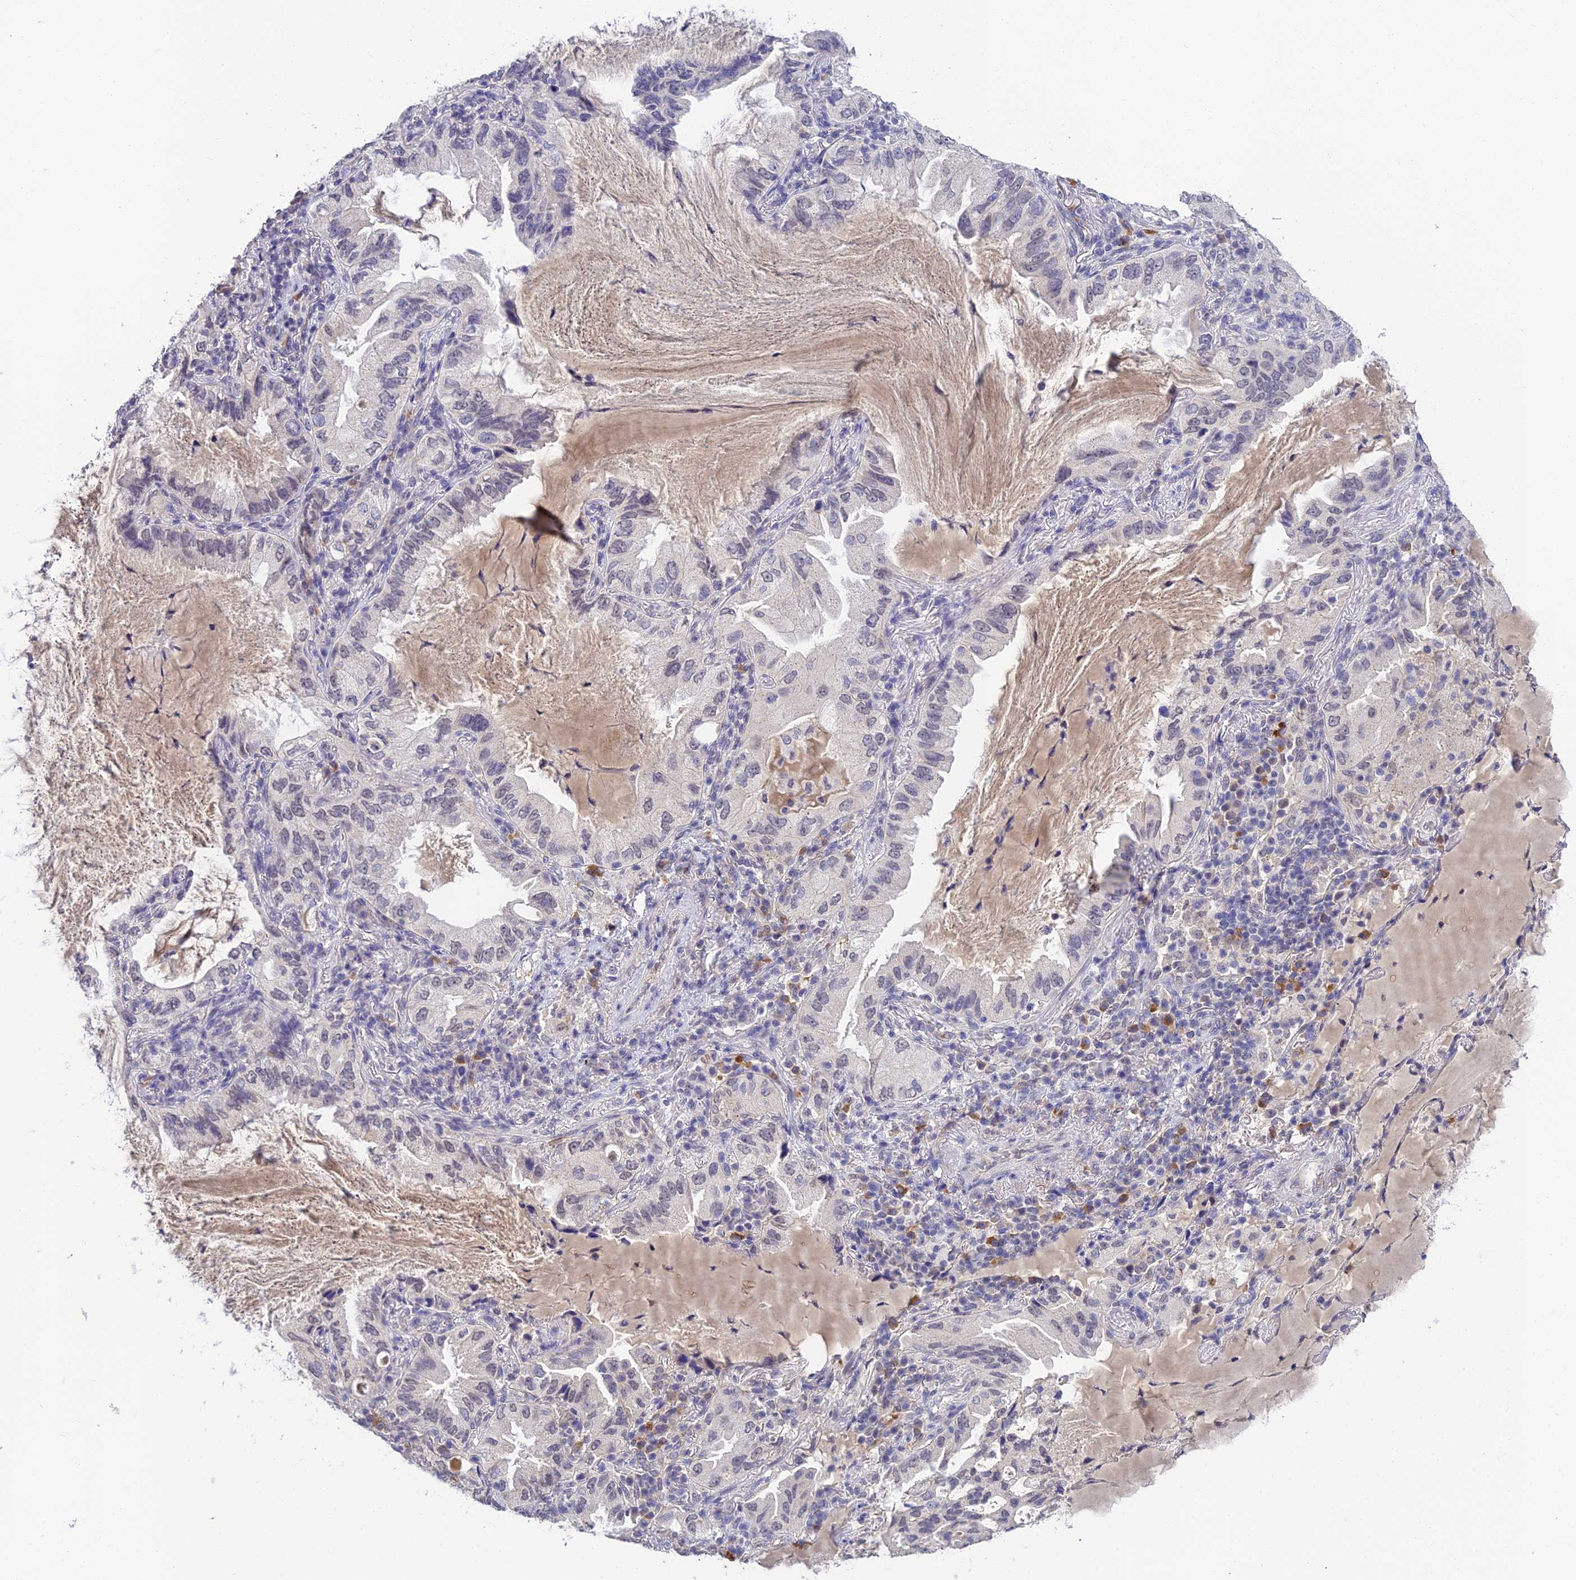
{"staining": {"intensity": "negative", "quantity": "none", "location": "none"}, "tissue": "lung cancer", "cell_type": "Tumor cells", "image_type": "cancer", "snomed": [{"axis": "morphology", "description": "Adenocarcinoma, NOS"}, {"axis": "topography", "description": "Lung"}], "caption": "Tumor cells show no significant protein expression in lung adenocarcinoma.", "gene": "HOXB1", "patient": {"sex": "female", "age": 69}}